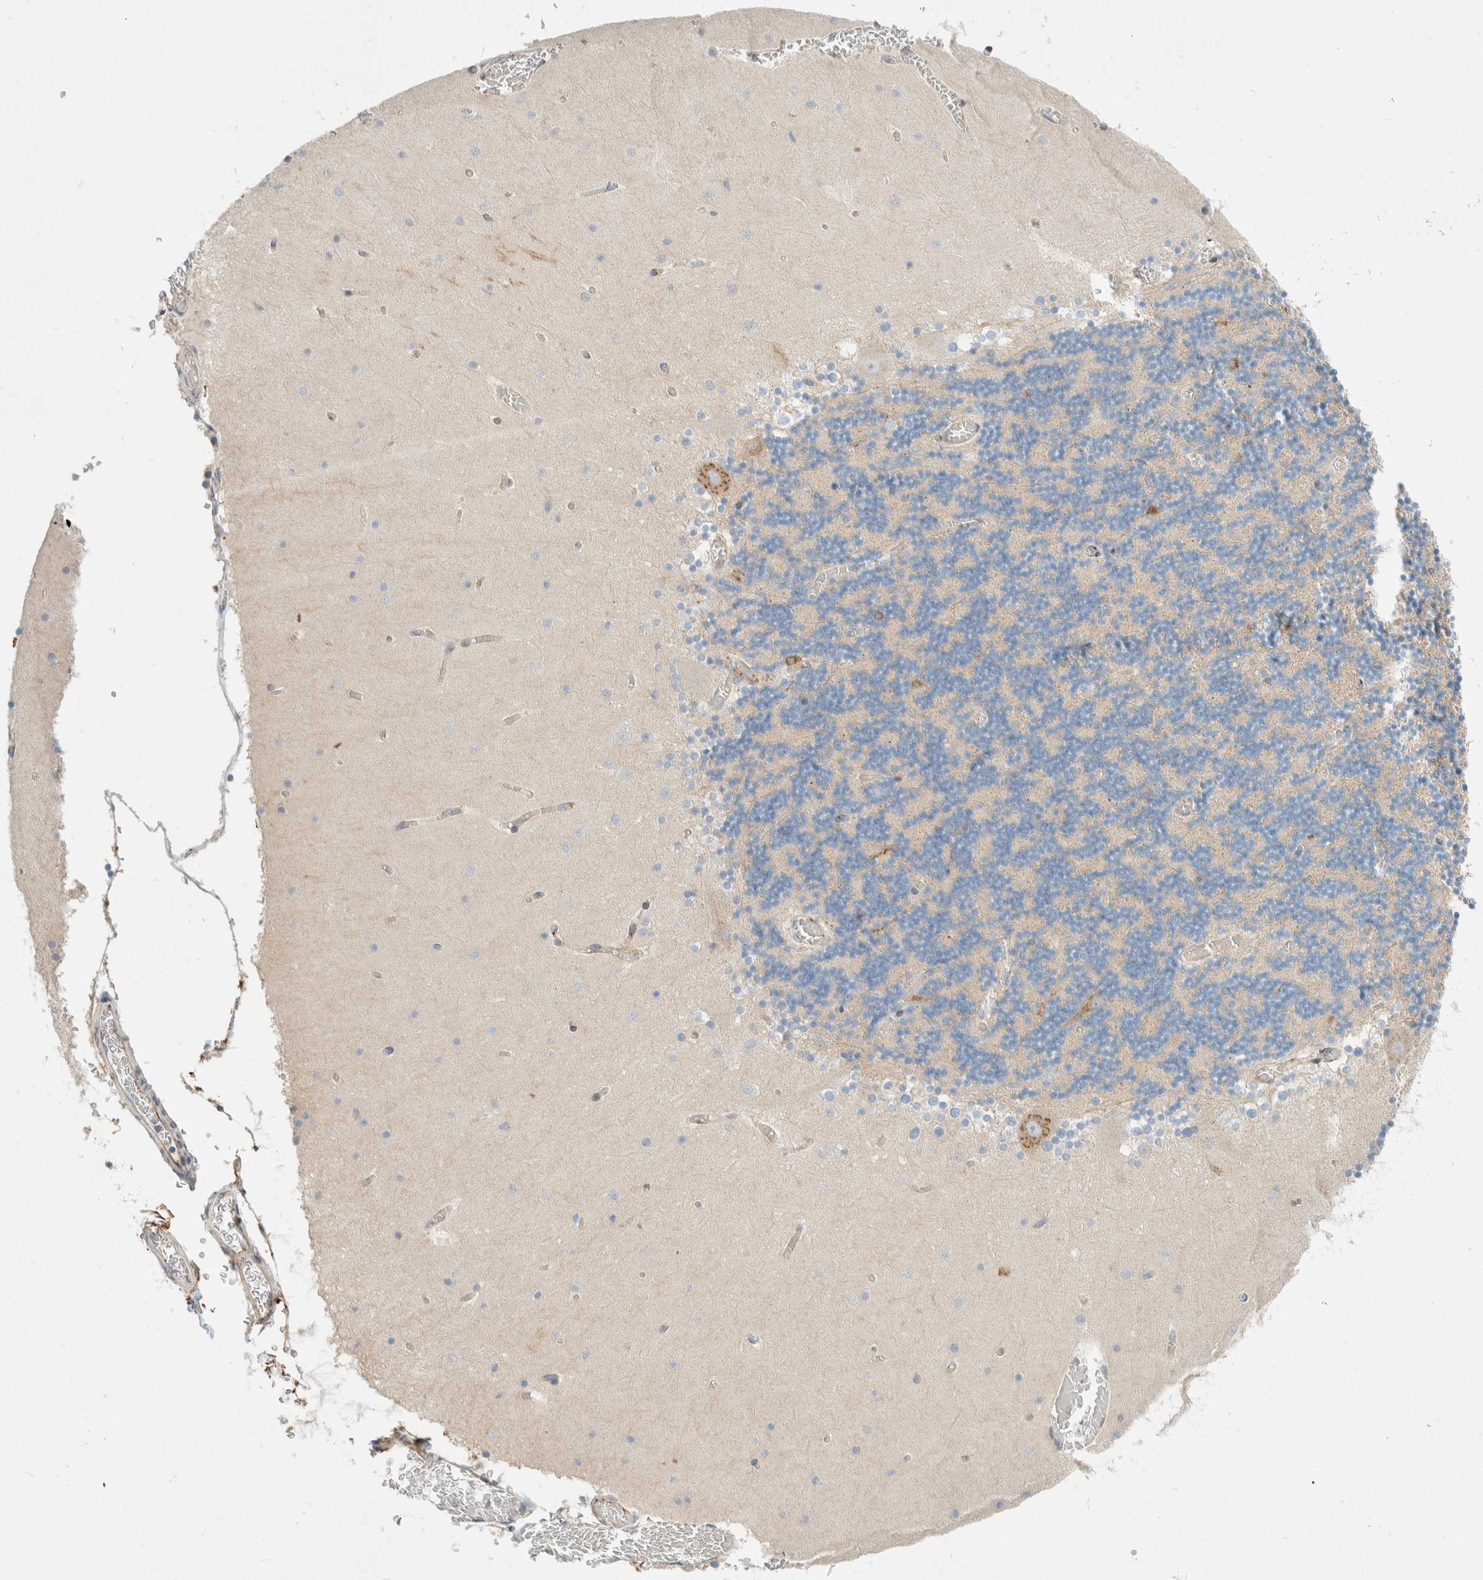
{"staining": {"intensity": "moderate", "quantity": "<25%", "location": "cytoplasmic/membranous"}, "tissue": "cerebellum", "cell_type": "Cells in granular layer", "image_type": "normal", "snomed": [{"axis": "morphology", "description": "Normal tissue, NOS"}, {"axis": "topography", "description": "Cerebellum"}], "caption": "The micrograph exhibits a brown stain indicating the presence of a protein in the cytoplasmic/membranous of cells in granular layer in cerebellum.", "gene": "TMEM184B", "patient": {"sex": "female", "age": 28}}